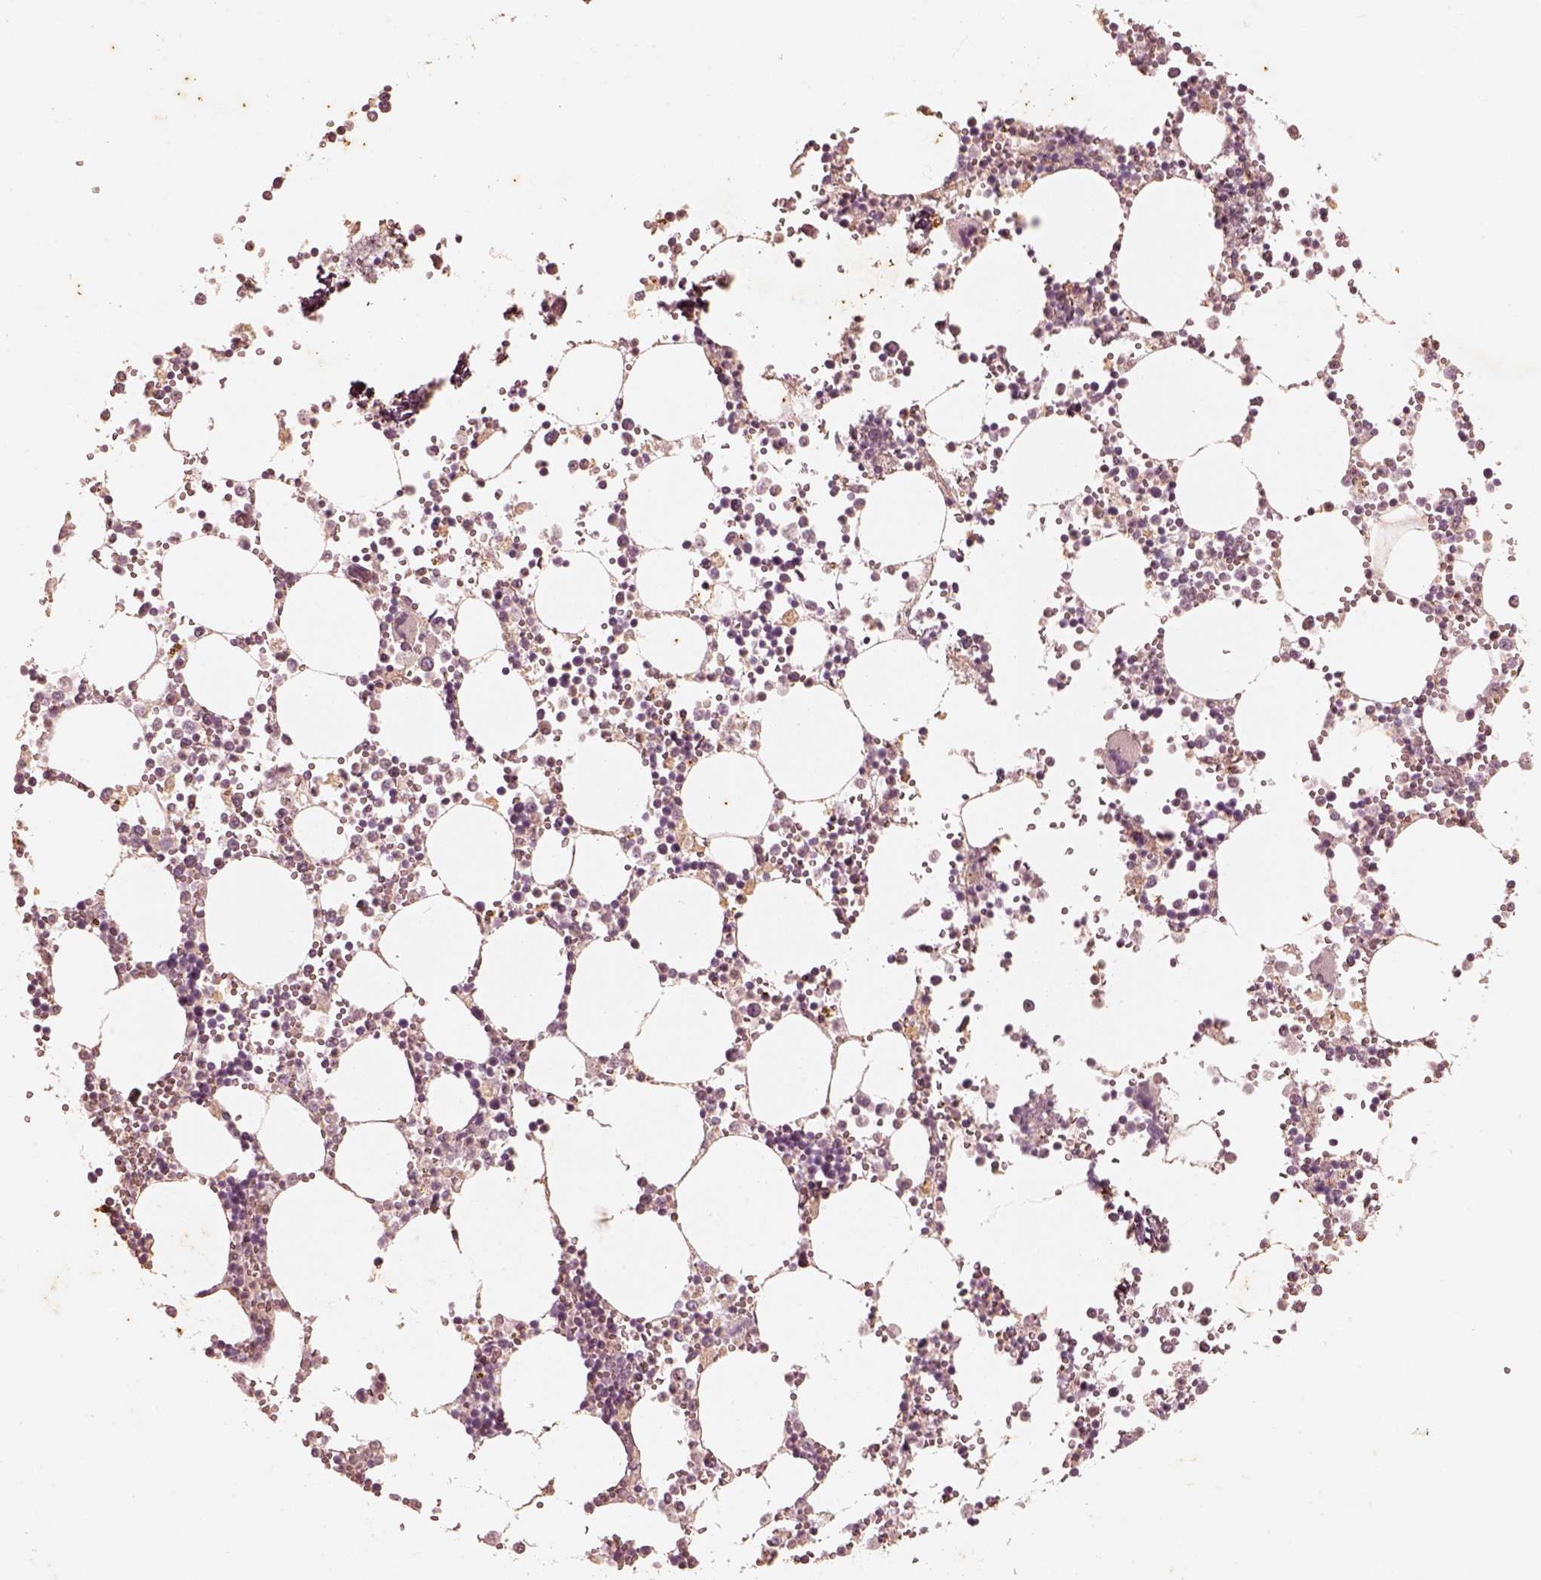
{"staining": {"intensity": "moderate", "quantity": "<25%", "location": "cytoplasmic/membranous"}, "tissue": "bone marrow", "cell_type": "Hematopoietic cells", "image_type": "normal", "snomed": [{"axis": "morphology", "description": "Normal tissue, NOS"}, {"axis": "topography", "description": "Bone marrow"}], "caption": "The photomicrograph displays immunohistochemical staining of unremarkable bone marrow. There is moderate cytoplasmic/membranous positivity is present in approximately <25% of hematopoietic cells. The protein is shown in brown color, while the nuclei are stained blue.", "gene": "WLS", "patient": {"sex": "male", "age": 54}}